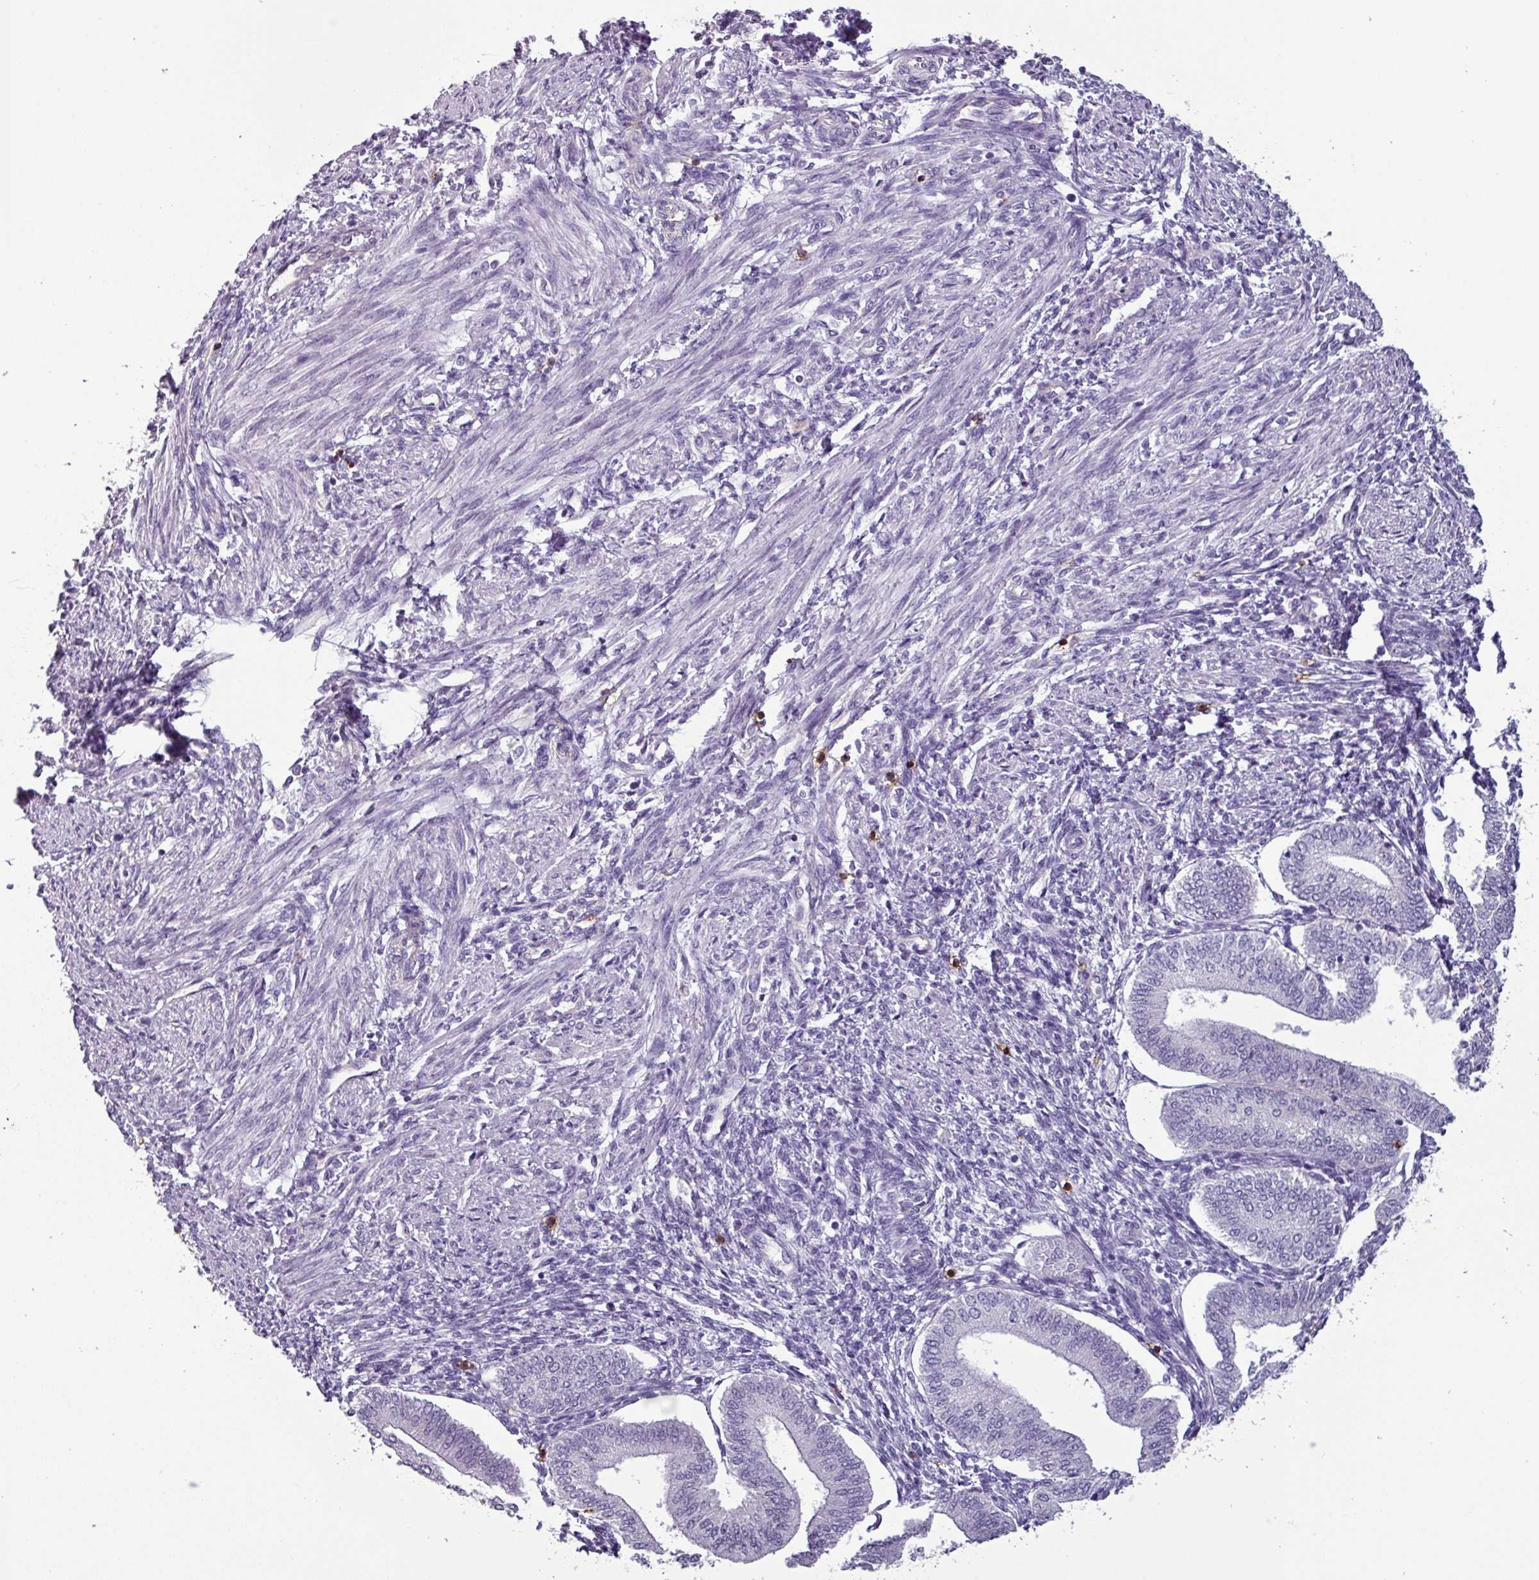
{"staining": {"intensity": "negative", "quantity": "none", "location": "none"}, "tissue": "endometrium", "cell_type": "Cells in endometrial stroma", "image_type": "normal", "snomed": [{"axis": "morphology", "description": "Normal tissue, NOS"}, {"axis": "topography", "description": "Endometrium"}], "caption": "Immunohistochemistry photomicrograph of normal human endometrium stained for a protein (brown), which reveals no positivity in cells in endometrial stroma.", "gene": "CD8A", "patient": {"sex": "female", "age": 34}}